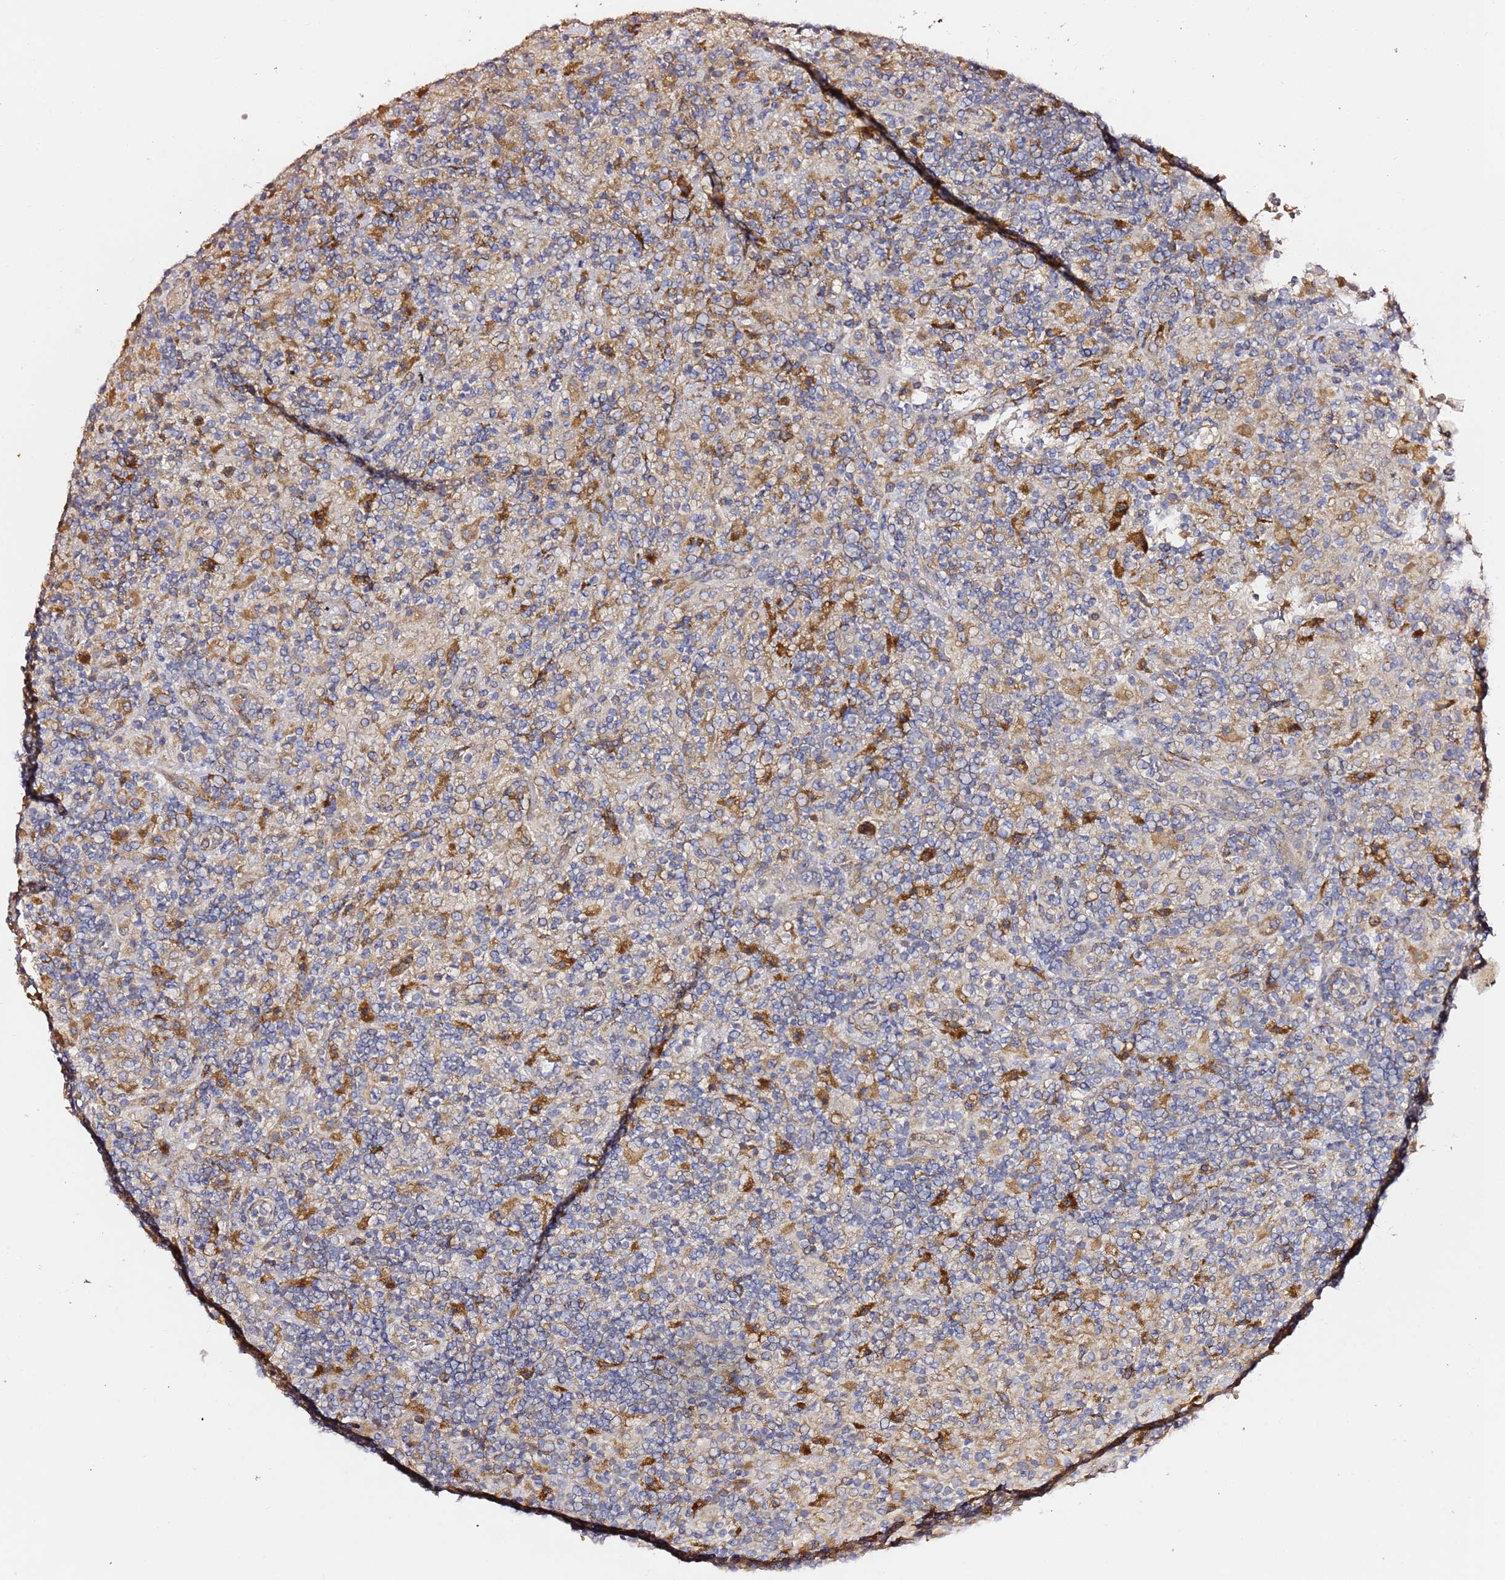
{"staining": {"intensity": "weak", "quantity": "<25%", "location": "cytoplasmic/membranous"}, "tissue": "lymphoma", "cell_type": "Tumor cells", "image_type": "cancer", "snomed": [{"axis": "morphology", "description": "Hodgkin's disease, NOS"}, {"axis": "topography", "description": "Lymph node"}], "caption": "Immunohistochemistry (IHC) of human lymphoma demonstrates no positivity in tumor cells.", "gene": "HSD17B7", "patient": {"sex": "male", "age": 70}}